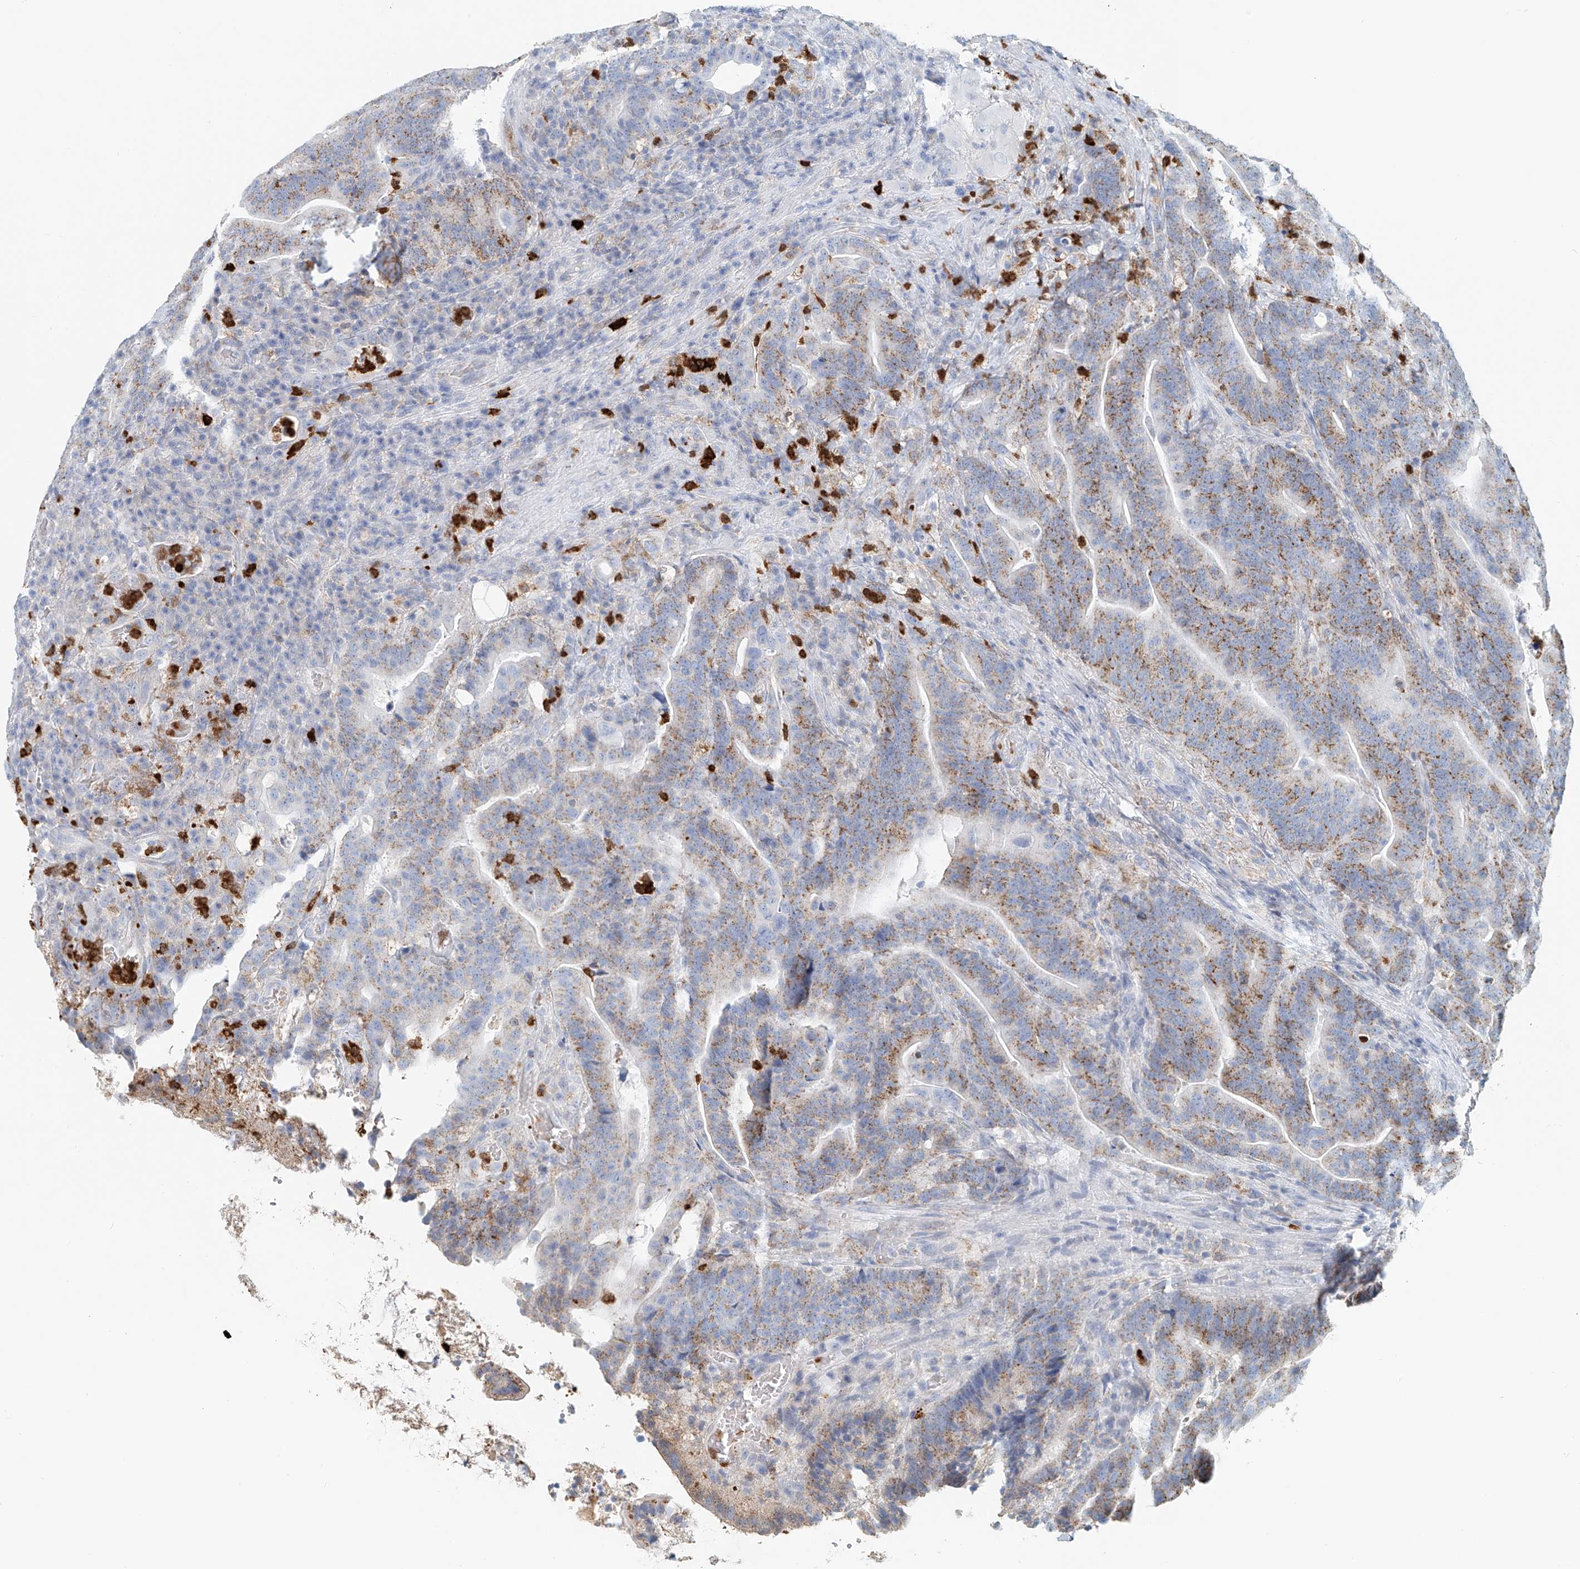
{"staining": {"intensity": "moderate", "quantity": ">75%", "location": "cytoplasmic/membranous"}, "tissue": "colorectal cancer", "cell_type": "Tumor cells", "image_type": "cancer", "snomed": [{"axis": "morphology", "description": "Adenocarcinoma, NOS"}, {"axis": "topography", "description": "Colon"}], "caption": "The immunohistochemical stain labels moderate cytoplasmic/membranous positivity in tumor cells of colorectal cancer tissue. (Brightfield microscopy of DAB IHC at high magnification).", "gene": "PTPRA", "patient": {"sex": "female", "age": 66}}